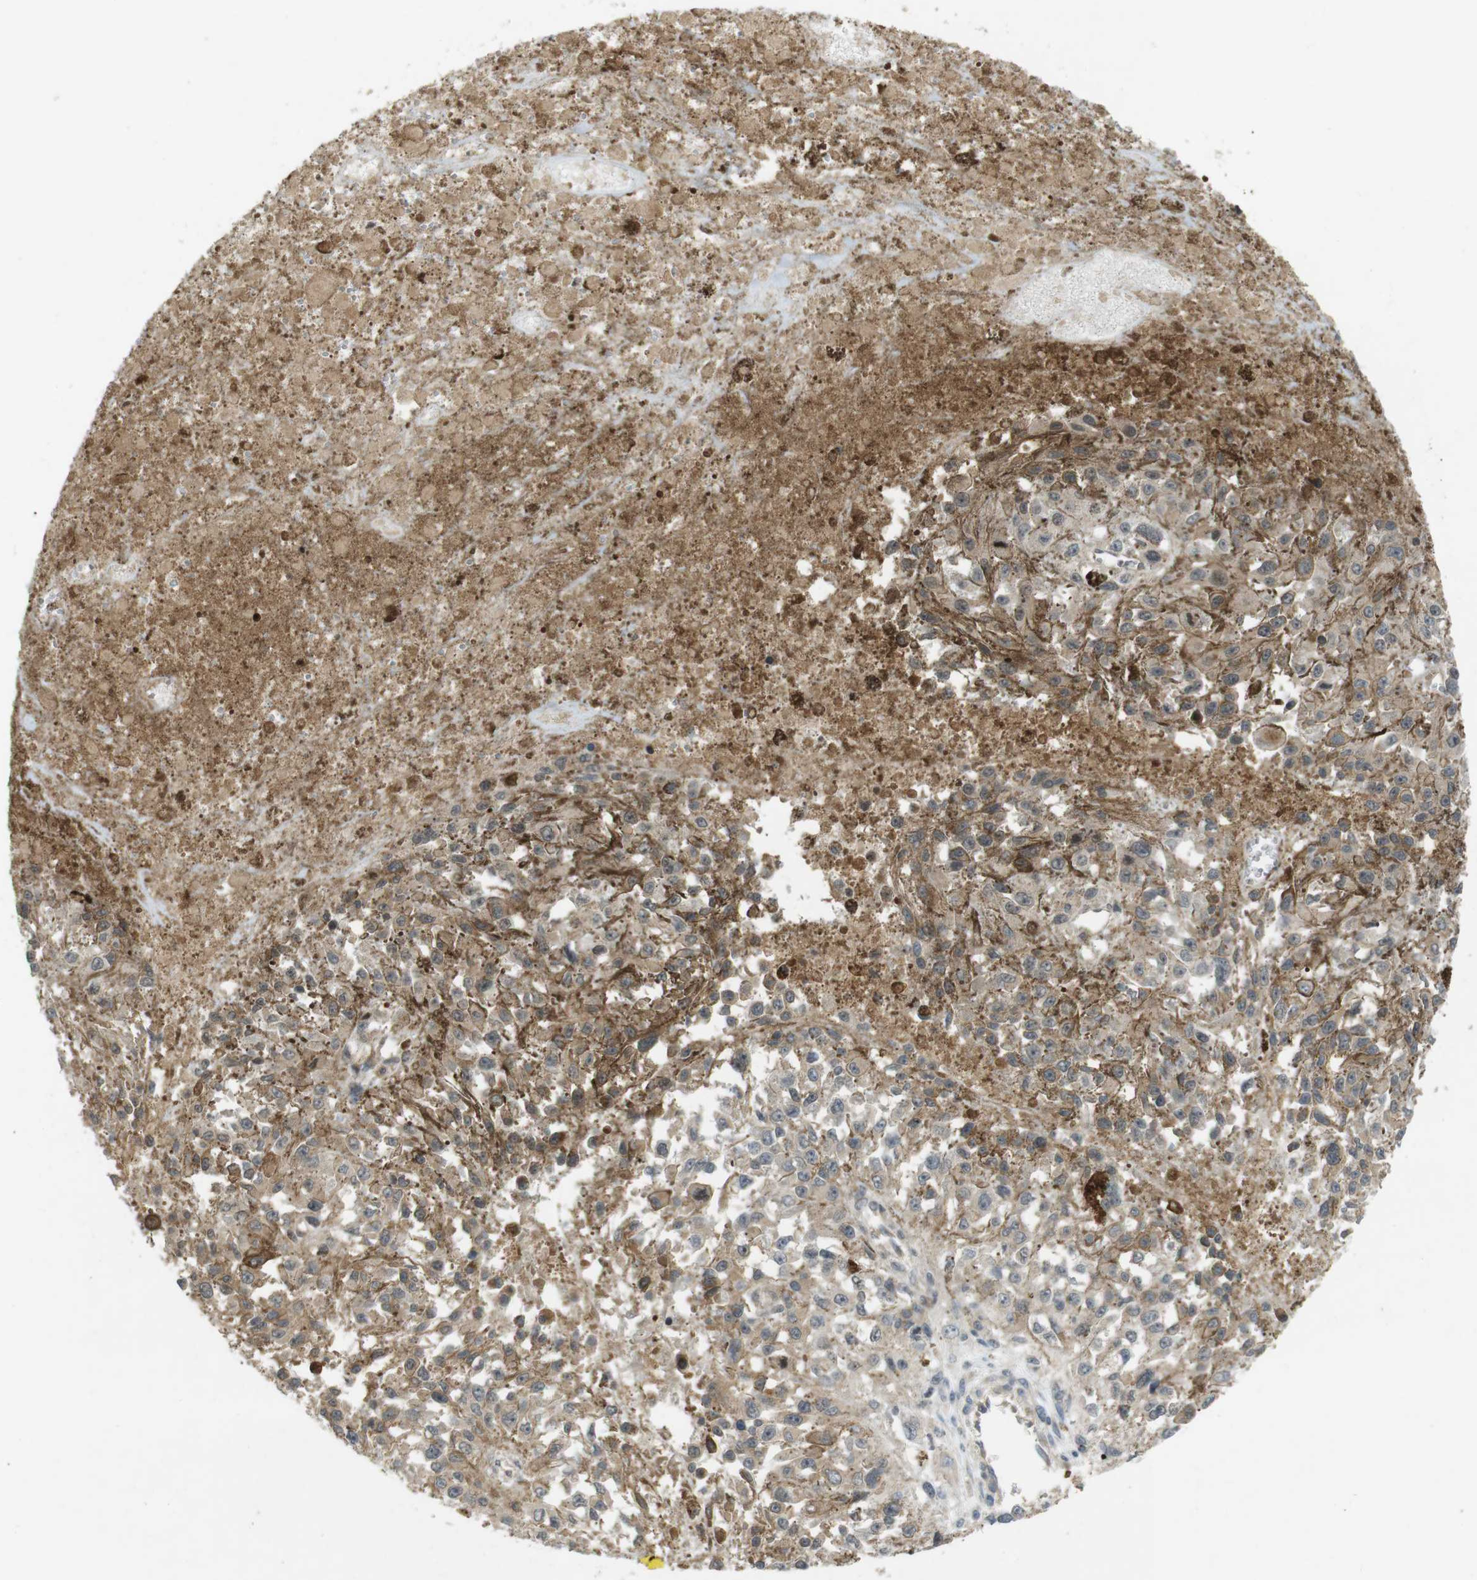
{"staining": {"intensity": "weak", "quantity": ">75%", "location": "cytoplasmic/membranous"}, "tissue": "melanoma", "cell_type": "Tumor cells", "image_type": "cancer", "snomed": [{"axis": "morphology", "description": "Malignant melanoma, Metastatic site"}, {"axis": "topography", "description": "Lymph node"}], "caption": "This is a micrograph of immunohistochemistry staining of melanoma, which shows weak expression in the cytoplasmic/membranous of tumor cells.", "gene": "CLTC", "patient": {"sex": "male", "age": 59}}